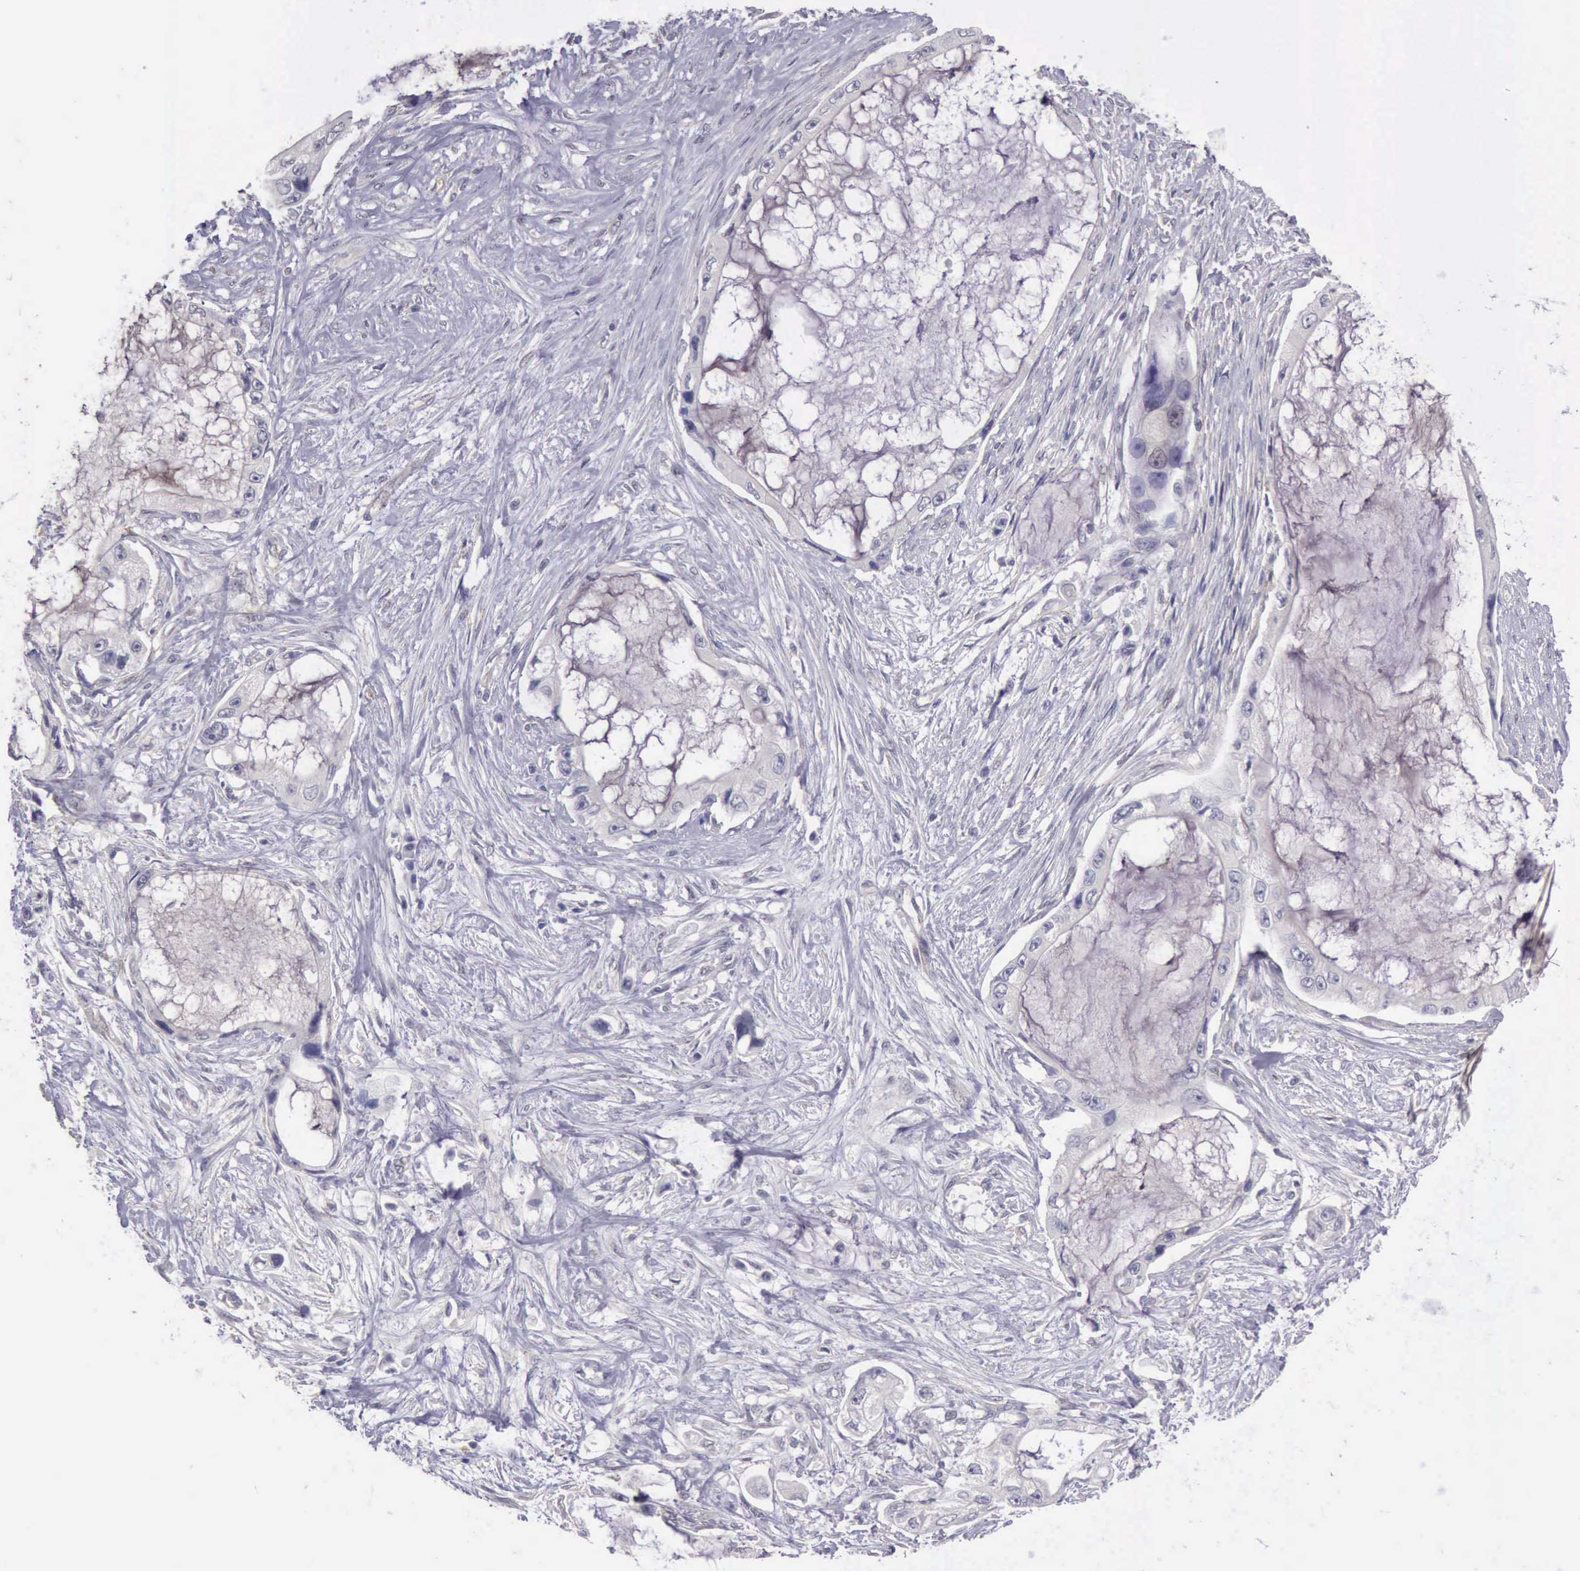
{"staining": {"intensity": "negative", "quantity": "none", "location": "none"}, "tissue": "pancreatic cancer", "cell_type": "Tumor cells", "image_type": "cancer", "snomed": [{"axis": "morphology", "description": "Adenocarcinoma, NOS"}, {"axis": "topography", "description": "Pancreas"}, {"axis": "topography", "description": "Stomach, upper"}], "caption": "The IHC photomicrograph has no significant positivity in tumor cells of pancreatic adenocarcinoma tissue. (DAB (3,3'-diaminobenzidine) immunohistochemistry, high magnification).", "gene": "KCND1", "patient": {"sex": "male", "age": 77}}